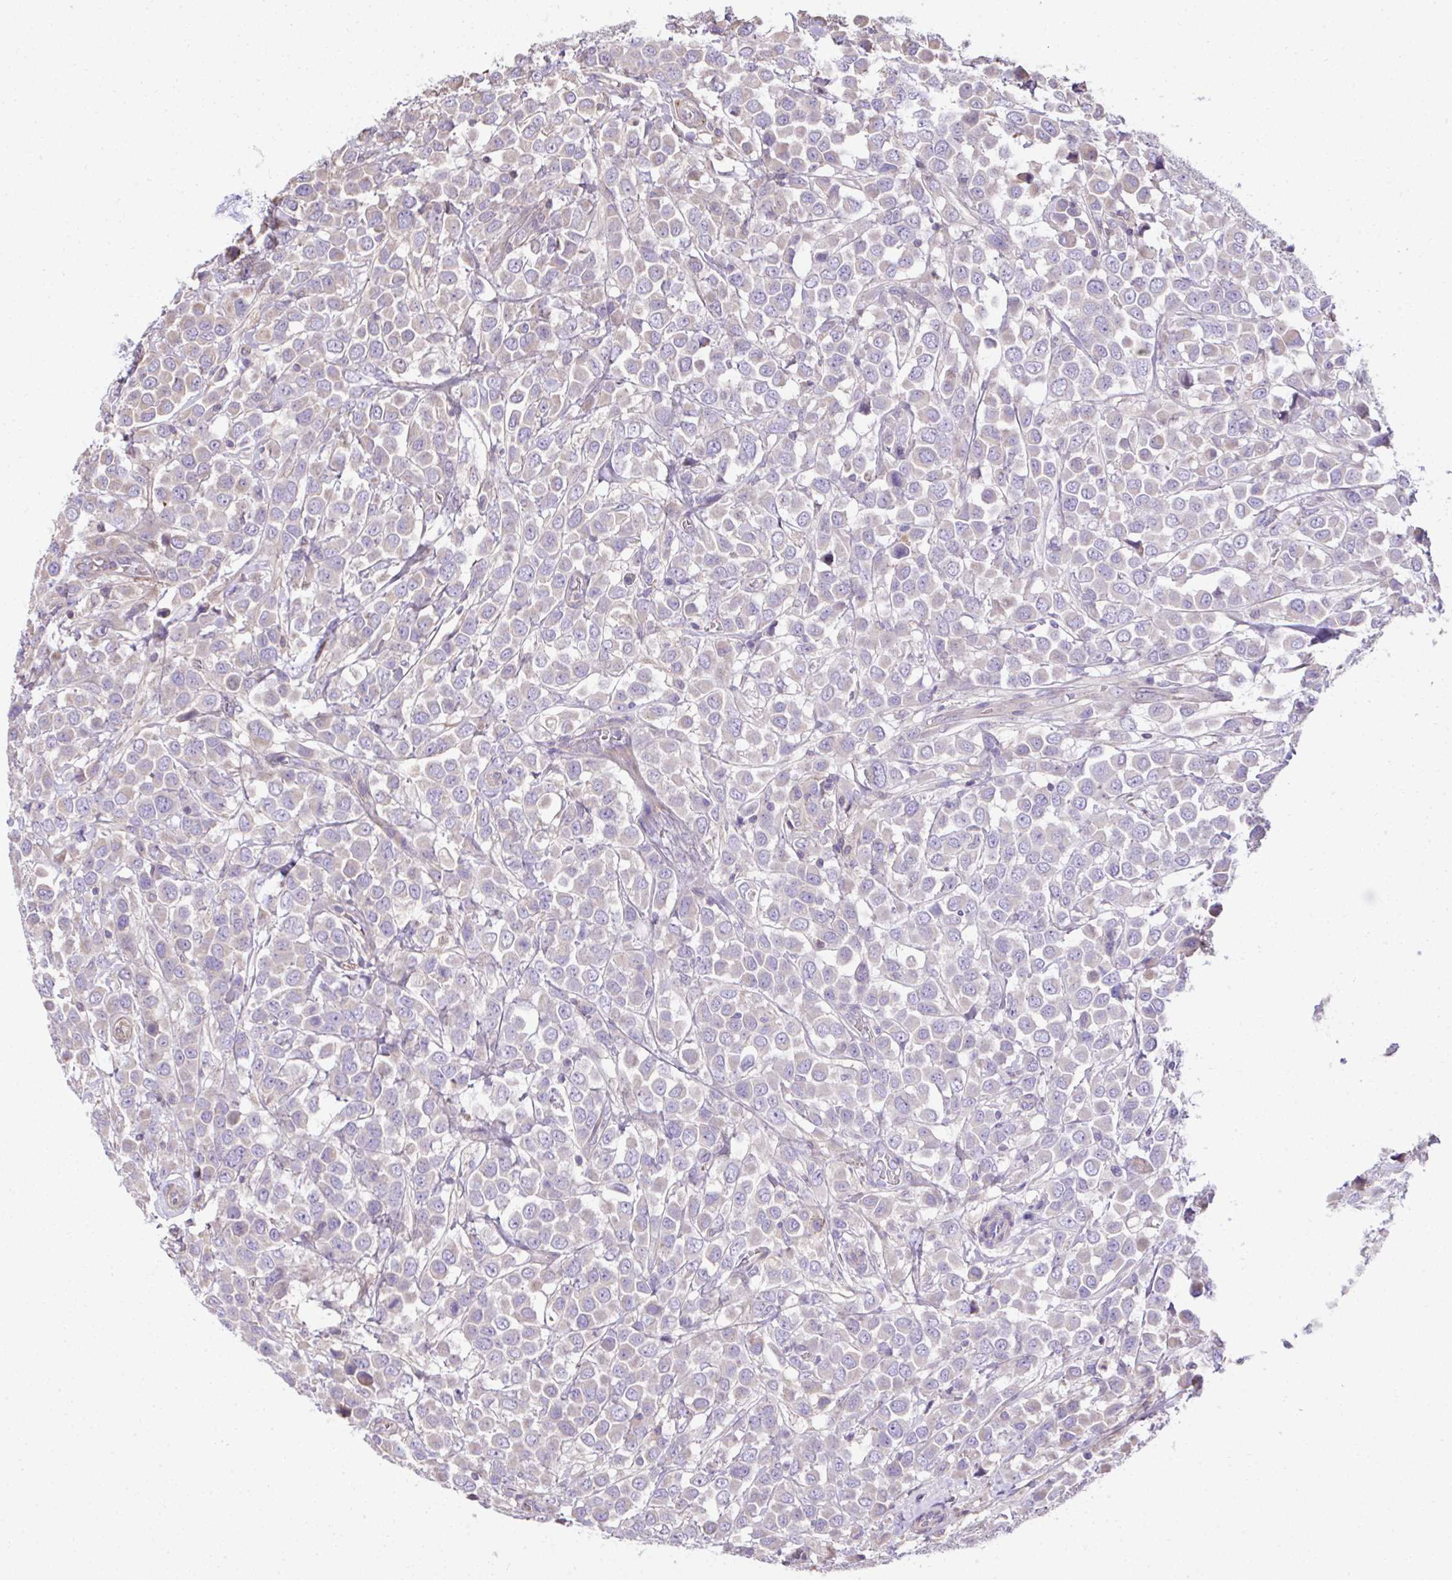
{"staining": {"intensity": "negative", "quantity": "none", "location": "none"}, "tissue": "breast cancer", "cell_type": "Tumor cells", "image_type": "cancer", "snomed": [{"axis": "morphology", "description": "Duct carcinoma"}, {"axis": "topography", "description": "Breast"}], "caption": "There is no significant positivity in tumor cells of breast cancer (infiltrating ductal carcinoma).", "gene": "CCDC85C", "patient": {"sex": "female", "age": 61}}